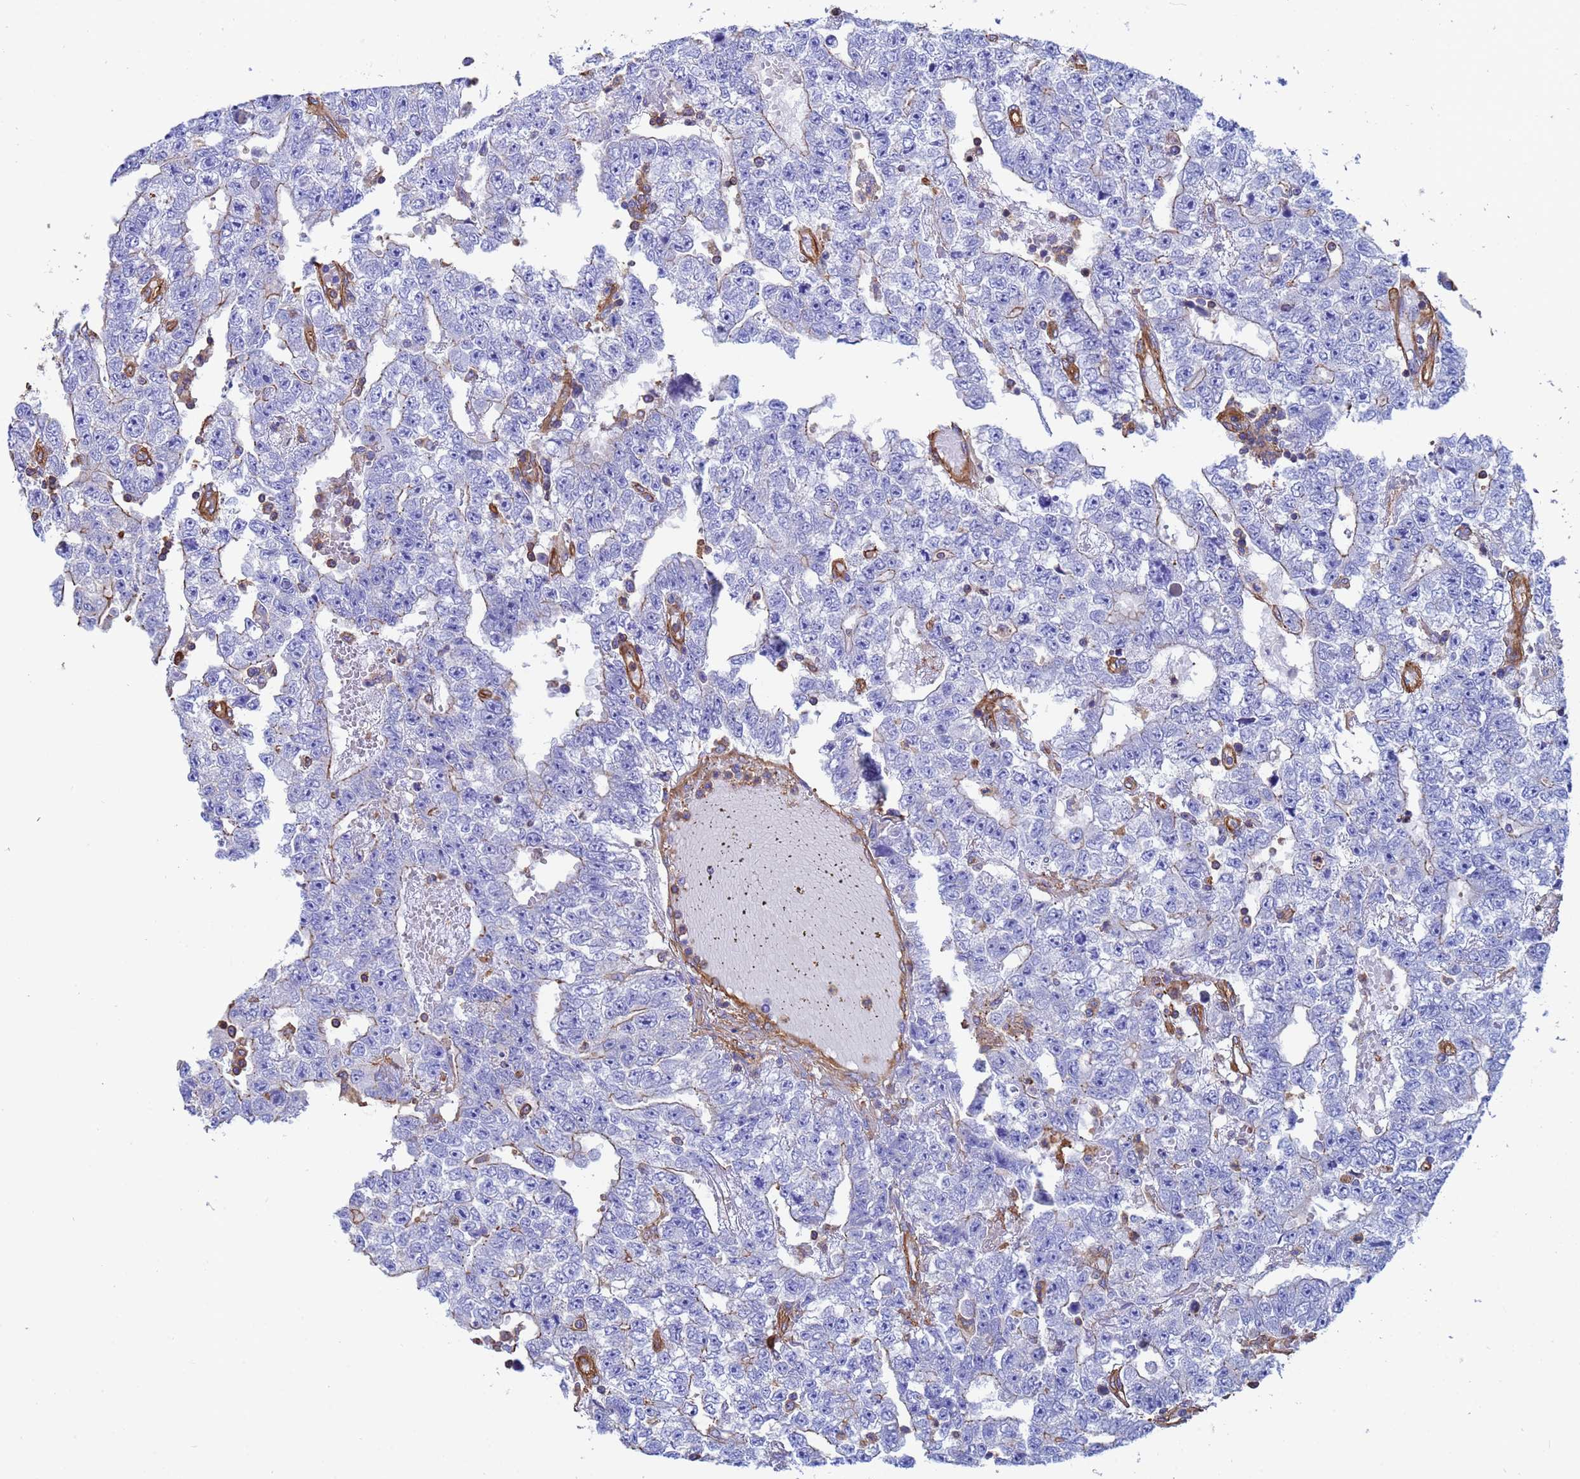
{"staining": {"intensity": "negative", "quantity": "none", "location": "none"}, "tissue": "testis cancer", "cell_type": "Tumor cells", "image_type": "cancer", "snomed": [{"axis": "morphology", "description": "Carcinoma, Embryonal, NOS"}, {"axis": "topography", "description": "Testis"}], "caption": "Protein analysis of testis cancer (embryonal carcinoma) shows no significant expression in tumor cells.", "gene": "MYL12A", "patient": {"sex": "male", "age": 25}}